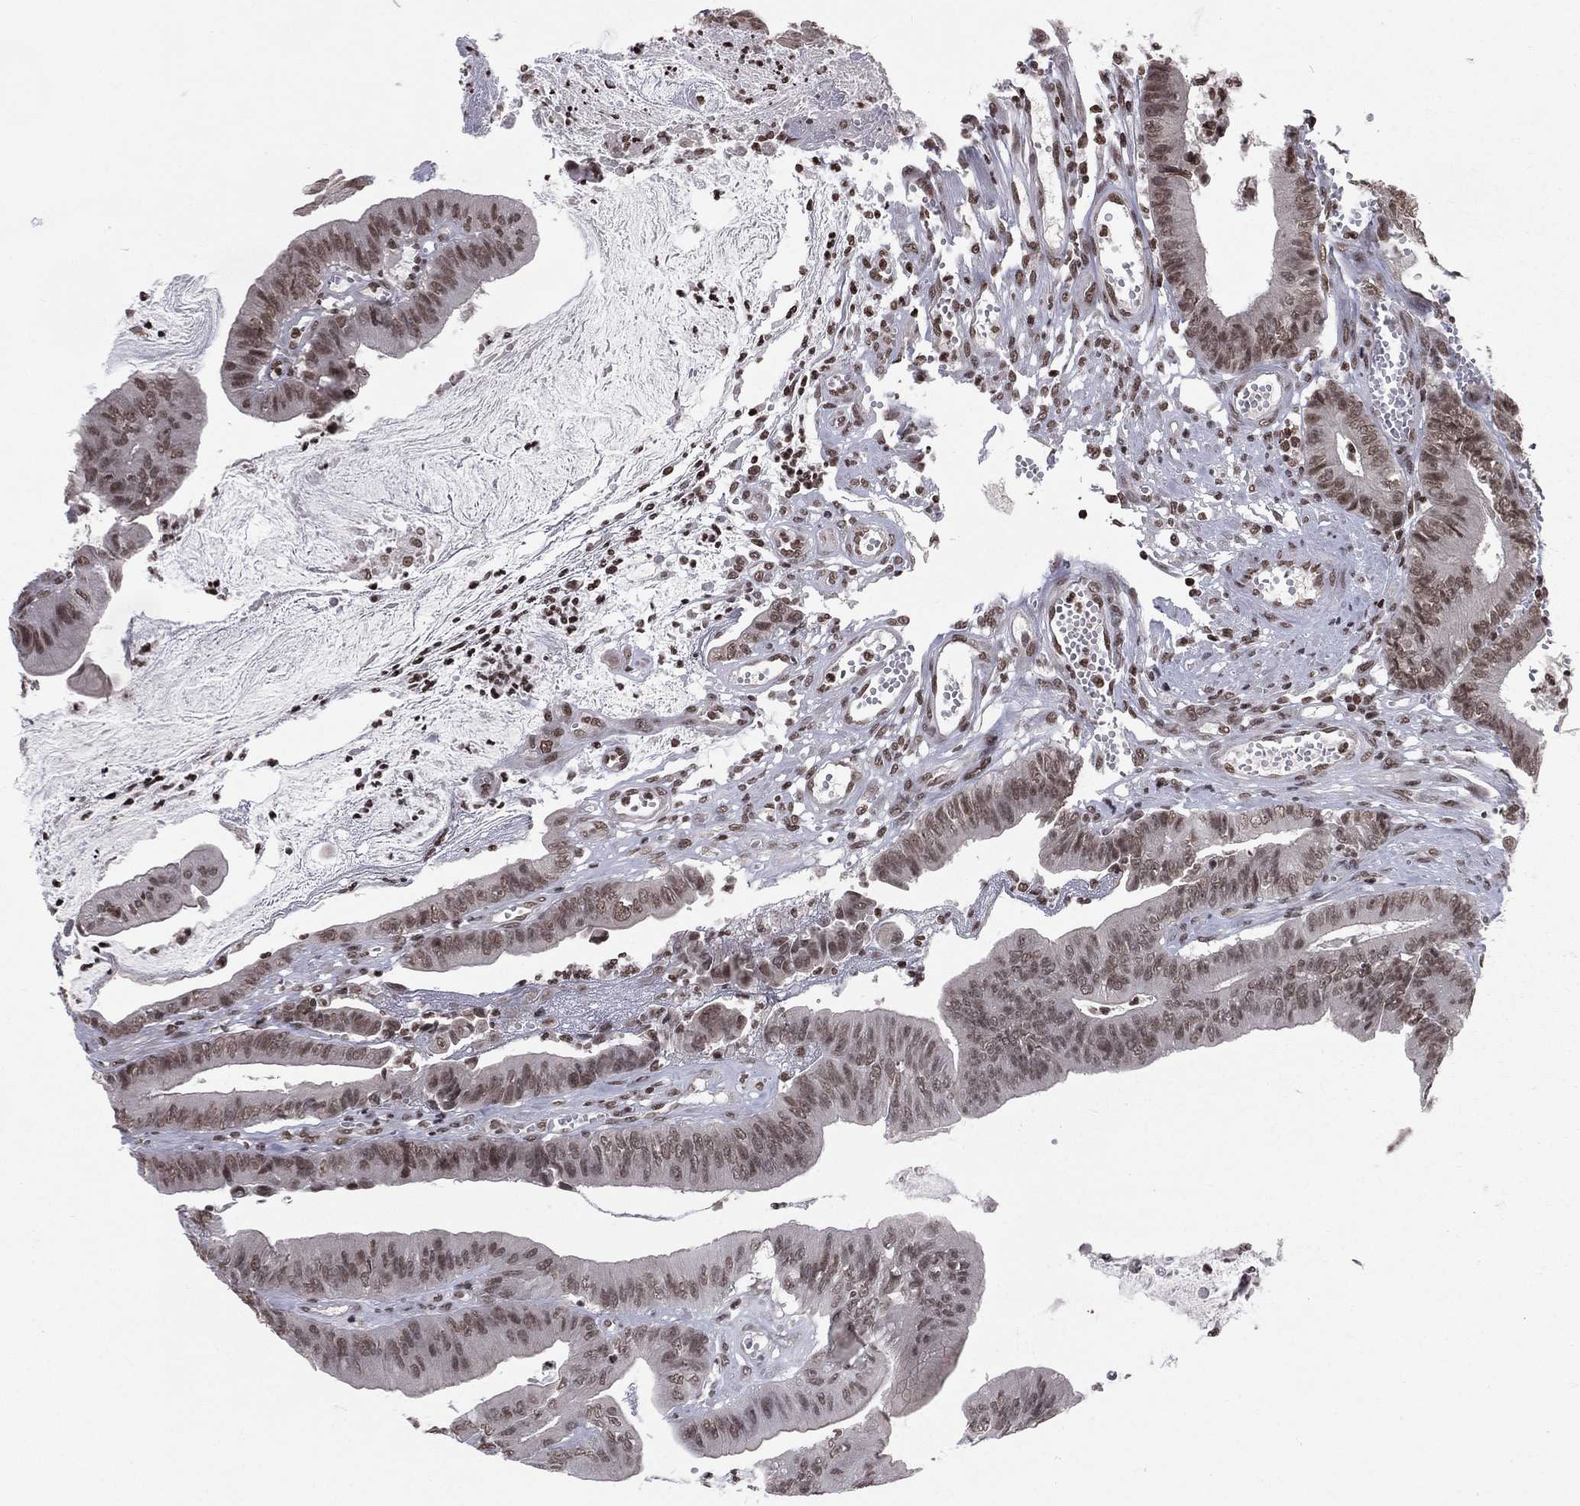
{"staining": {"intensity": "weak", "quantity": ">75%", "location": "nuclear"}, "tissue": "colorectal cancer", "cell_type": "Tumor cells", "image_type": "cancer", "snomed": [{"axis": "morphology", "description": "Adenocarcinoma, NOS"}, {"axis": "topography", "description": "Colon"}], "caption": "A high-resolution histopathology image shows immunohistochemistry staining of colorectal adenocarcinoma, which displays weak nuclear staining in approximately >75% of tumor cells. (Stains: DAB in brown, nuclei in blue, Microscopy: brightfield microscopy at high magnification).", "gene": "RFX7", "patient": {"sex": "female", "age": 69}}